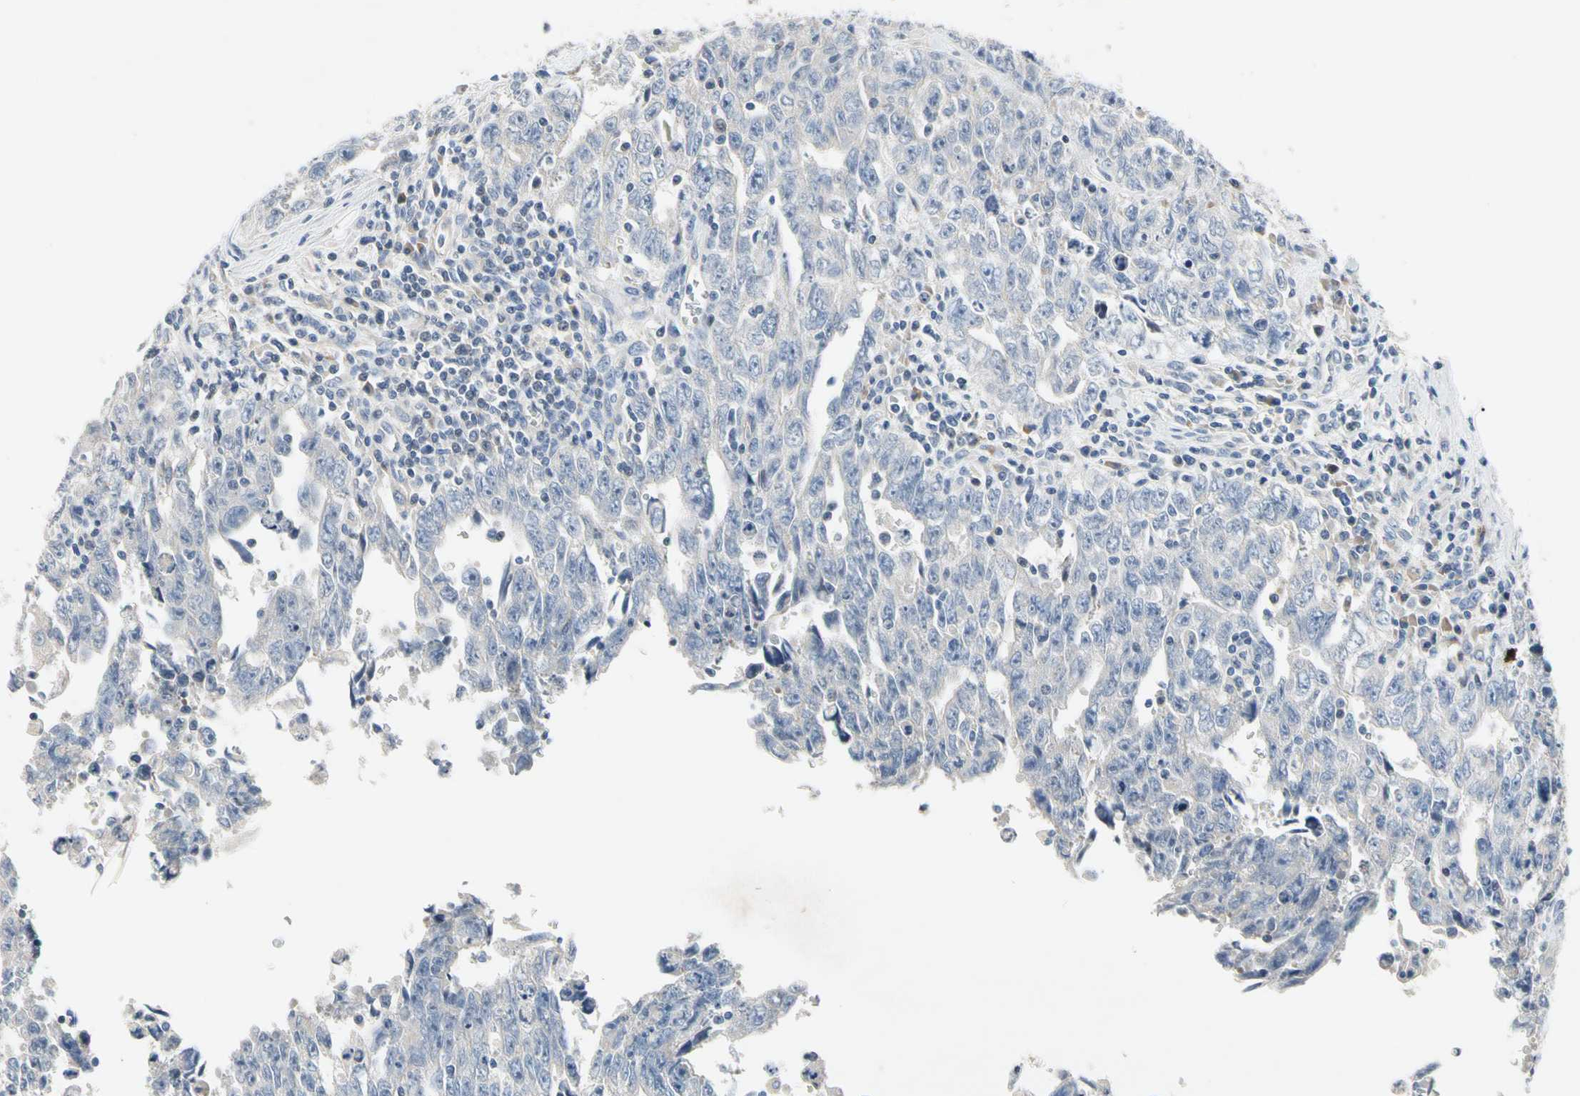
{"staining": {"intensity": "negative", "quantity": "none", "location": "none"}, "tissue": "testis cancer", "cell_type": "Tumor cells", "image_type": "cancer", "snomed": [{"axis": "morphology", "description": "Carcinoma, Embryonal, NOS"}, {"axis": "topography", "description": "Testis"}], "caption": "Image shows no protein positivity in tumor cells of testis embryonal carcinoma tissue.", "gene": "GAS6", "patient": {"sex": "male", "age": 28}}